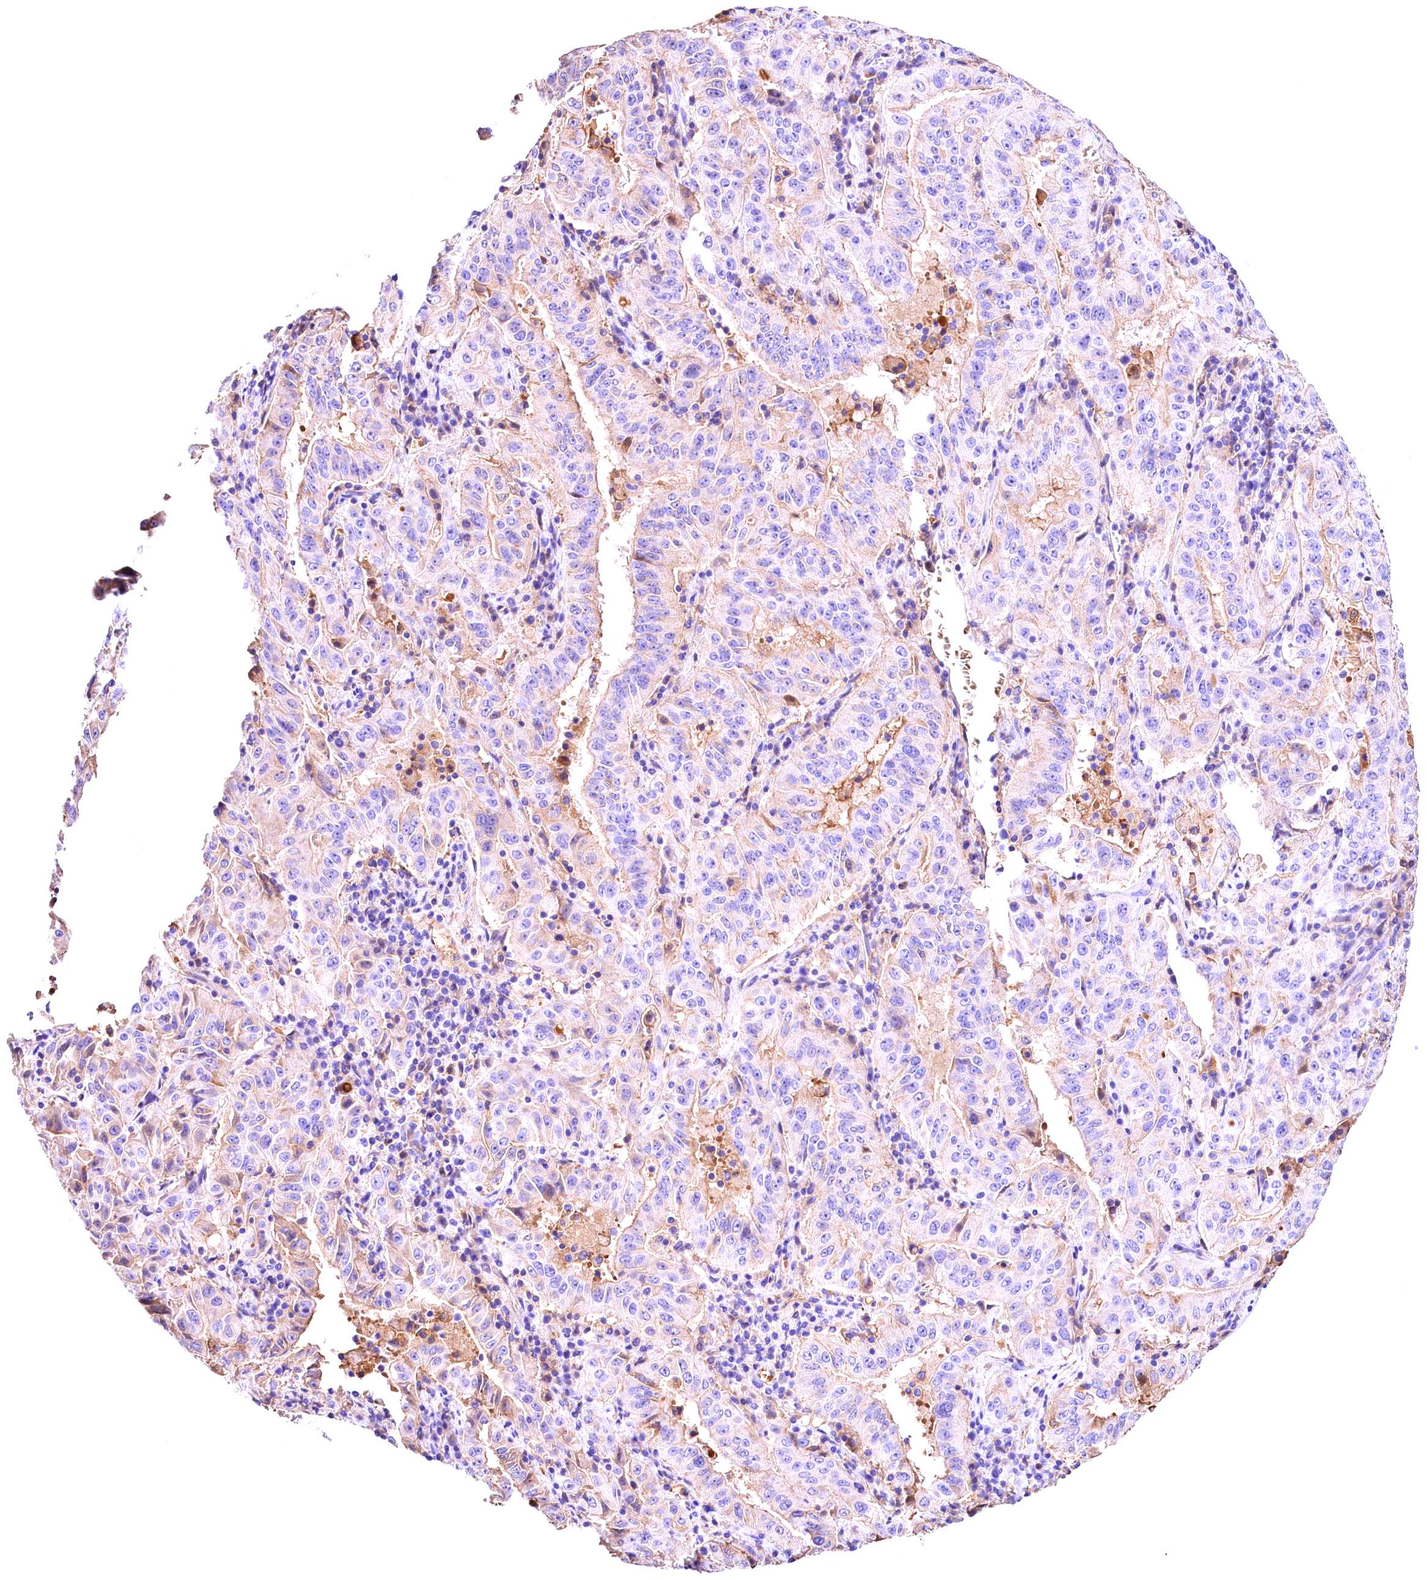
{"staining": {"intensity": "negative", "quantity": "none", "location": "none"}, "tissue": "pancreatic cancer", "cell_type": "Tumor cells", "image_type": "cancer", "snomed": [{"axis": "morphology", "description": "Adenocarcinoma, NOS"}, {"axis": "topography", "description": "Pancreas"}], "caption": "An IHC photomicrograph of pancreatic cancer is shown. There is no staining in tumor cells of pancreatic cancer.", "gene": "ARMC6", "patient": {"sex": "male", "age": 63}}